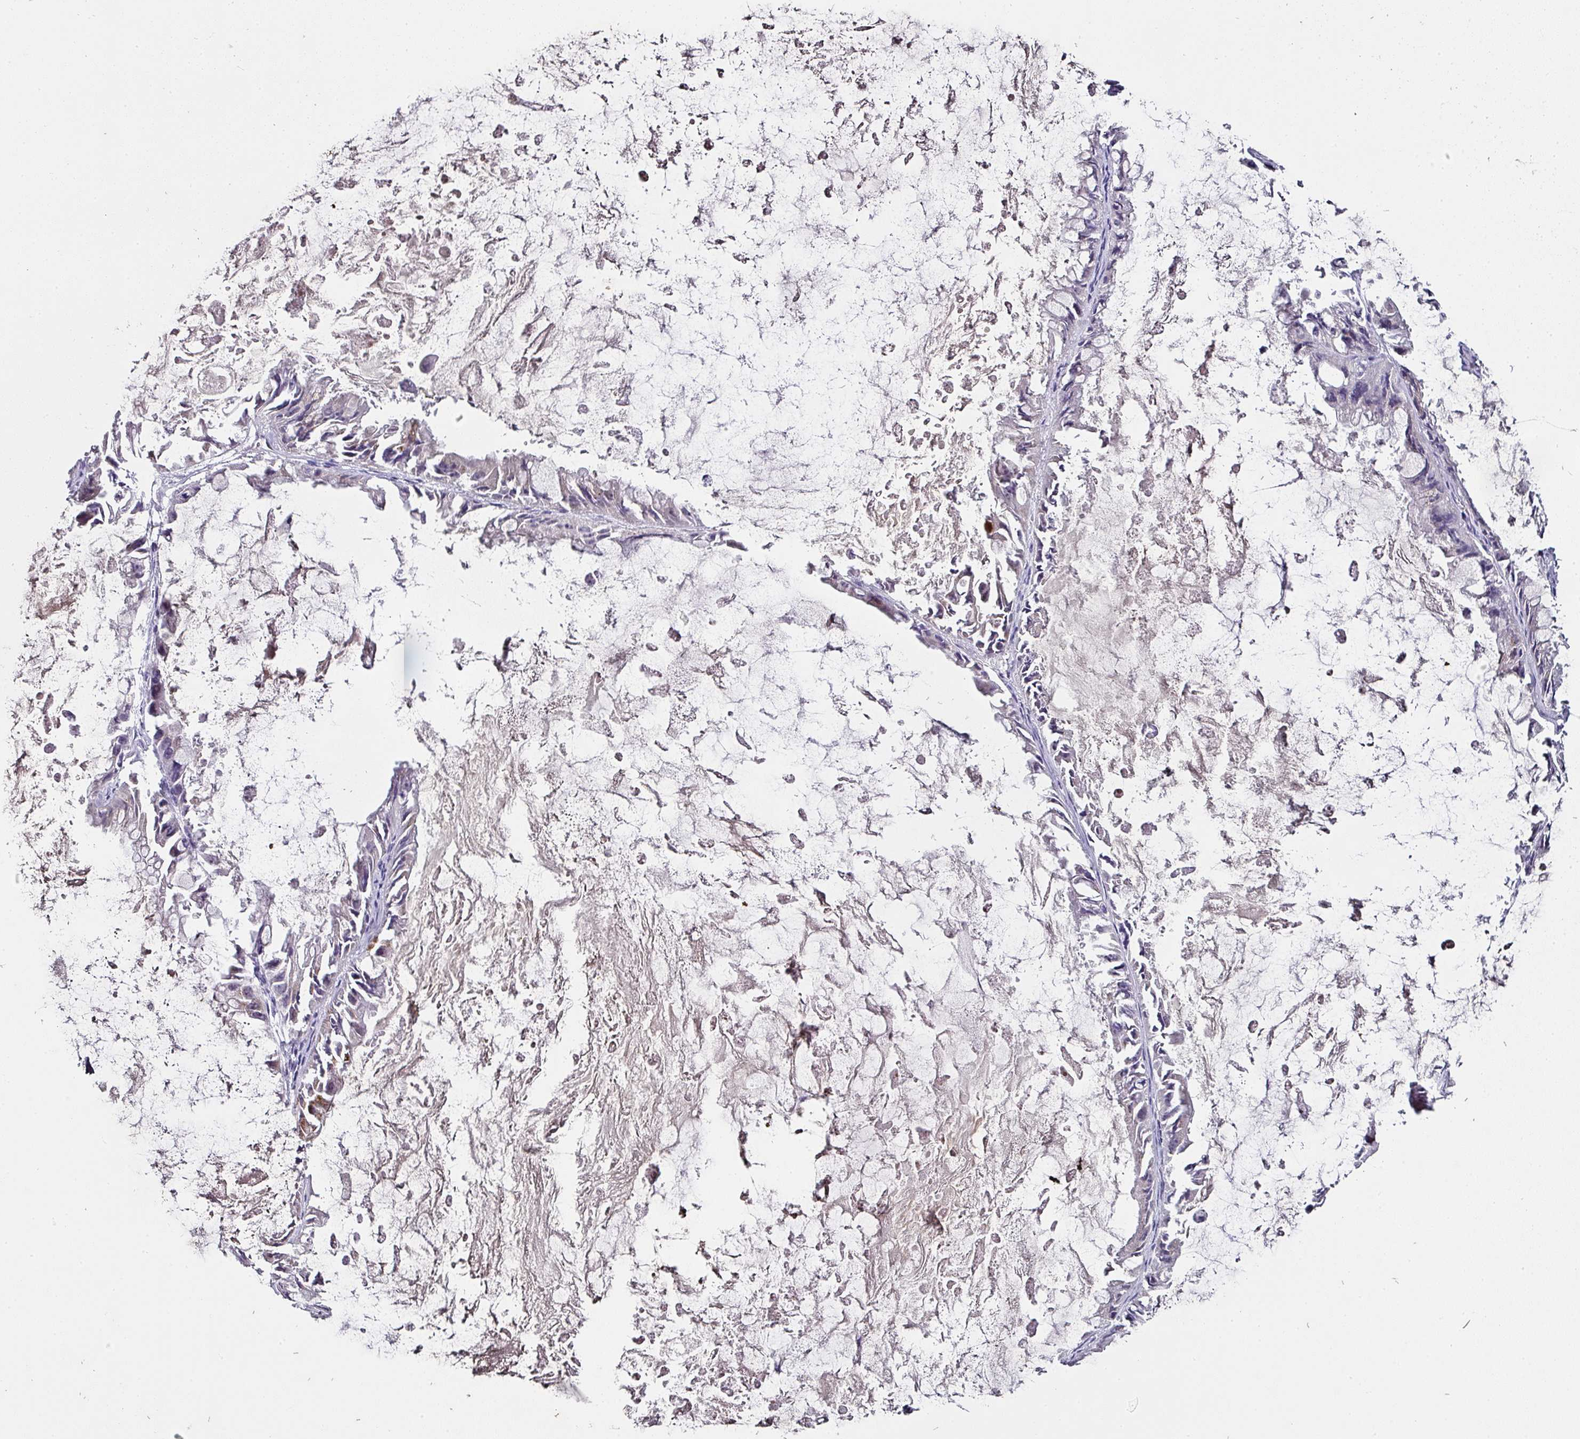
{"staining": {"intensity": "negative", "quantity": "none", "location": "none"}, "tissue": "ovarian cancer", "cell_type": "Tumor cells", "image_type": "cancer", "snomed": [{"axis": "morphology", "description": "Cystadenocarcinoma, mucinous, NOS"}, {"axis": "topography", "description": "Ovary"}], "caption": "Tumor cells are negative for brown protein staining in ovarian mucinous cystadenocarcinoma. The staining is performed using DAB (3,3'-diaminobenzidine) brown chromogen with nuclei counter-stained in using hematoxylin.", "gene": "SKIC2", "patient": {"sex": "female", "age": 61}}